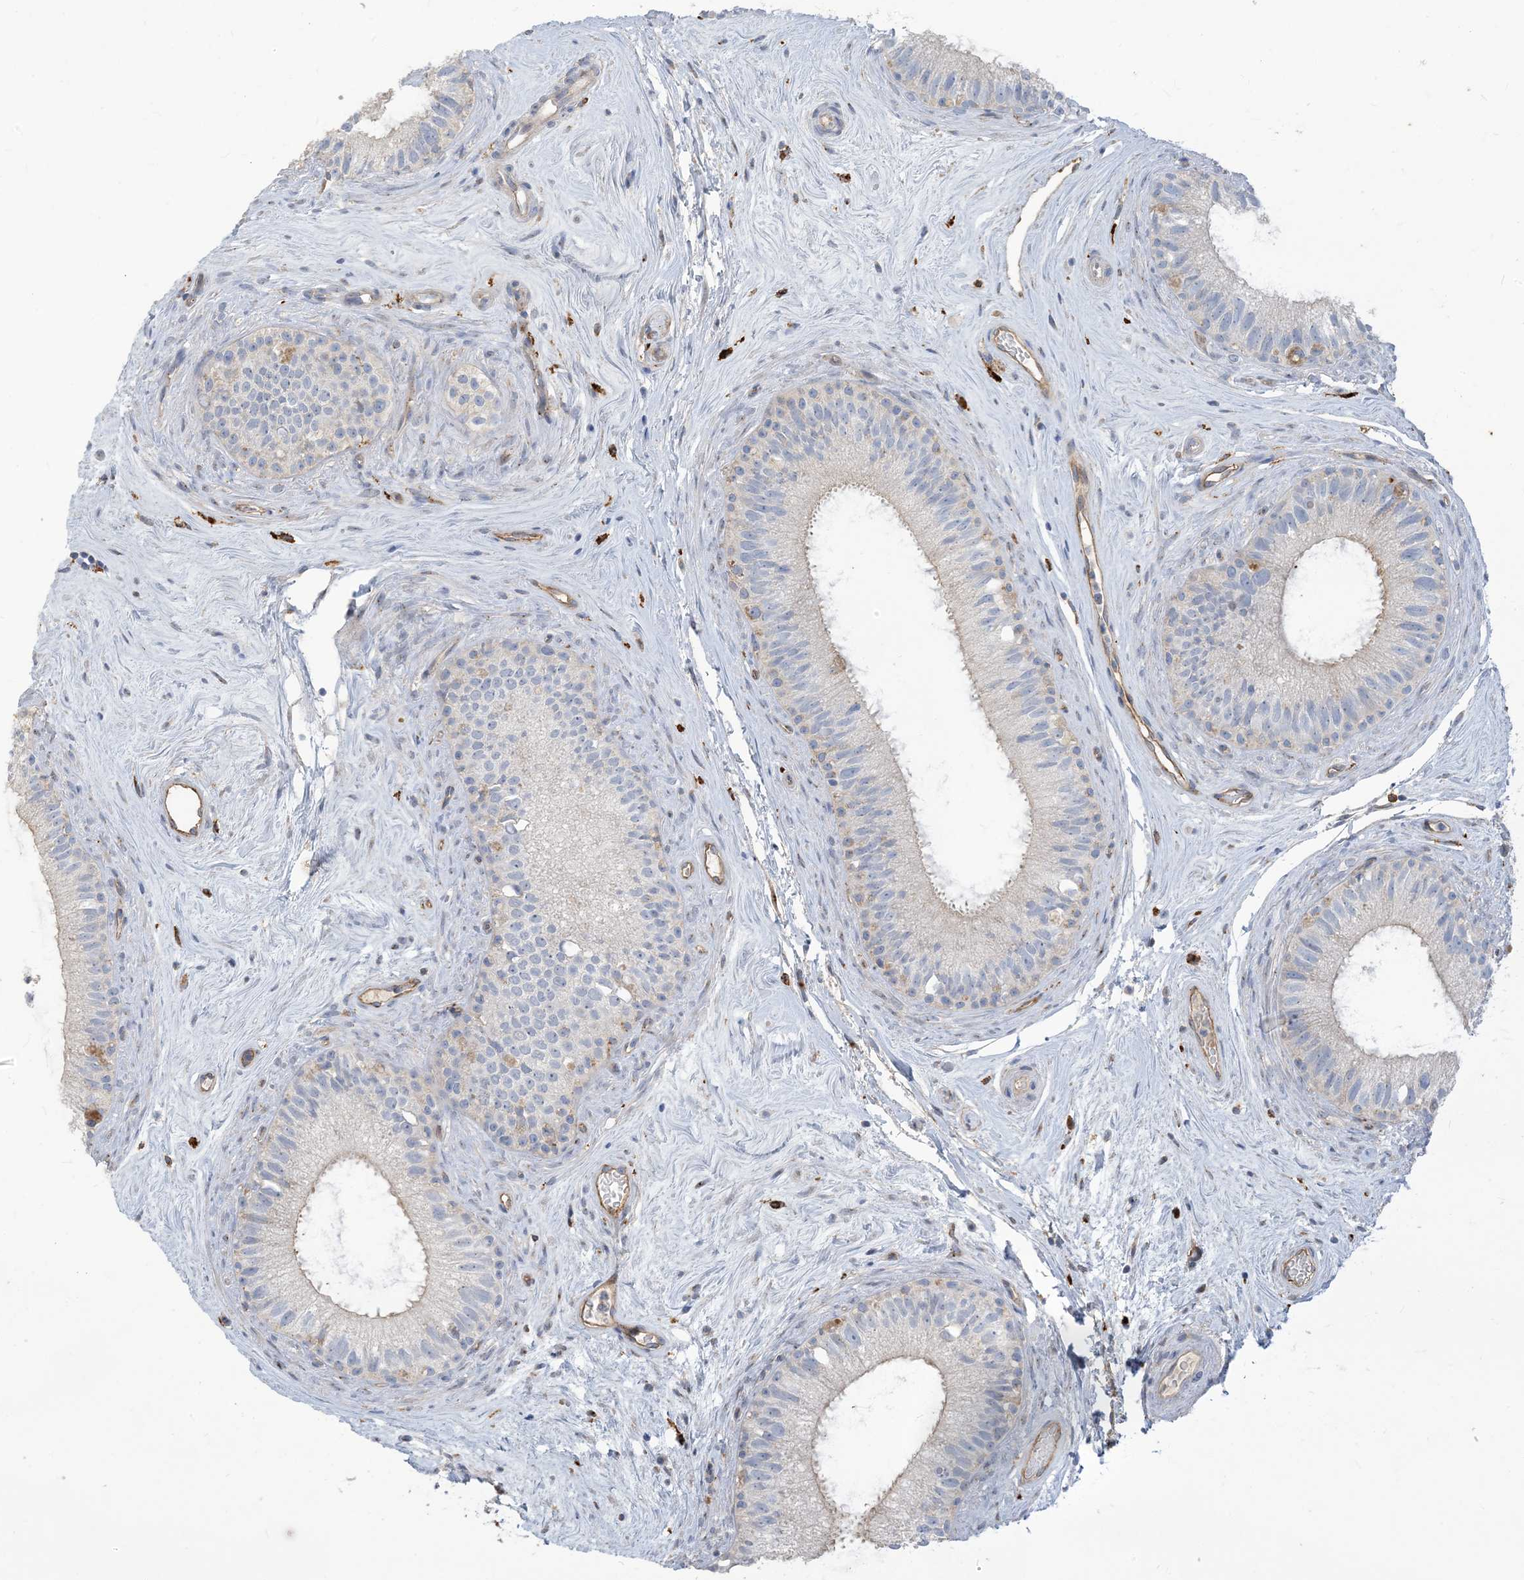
{"staining": {"intensity": "negative", "quantity": "none", "location": "none"}, "tissue": "epididymis", "cell_type": "Glandular cells", "image_type": "normal", "snomed": [{"axis": "morphology", "description": "Normal tissue, NOS"}, {"axis": "topography", "description": "Epididymis"}], "caption": "This is a micrograph of IHC staining of benign epididymis, which shows no staining in glandular cells.", "gene": "PEAR1", "patient": {"sex": "male", "age": 71}}